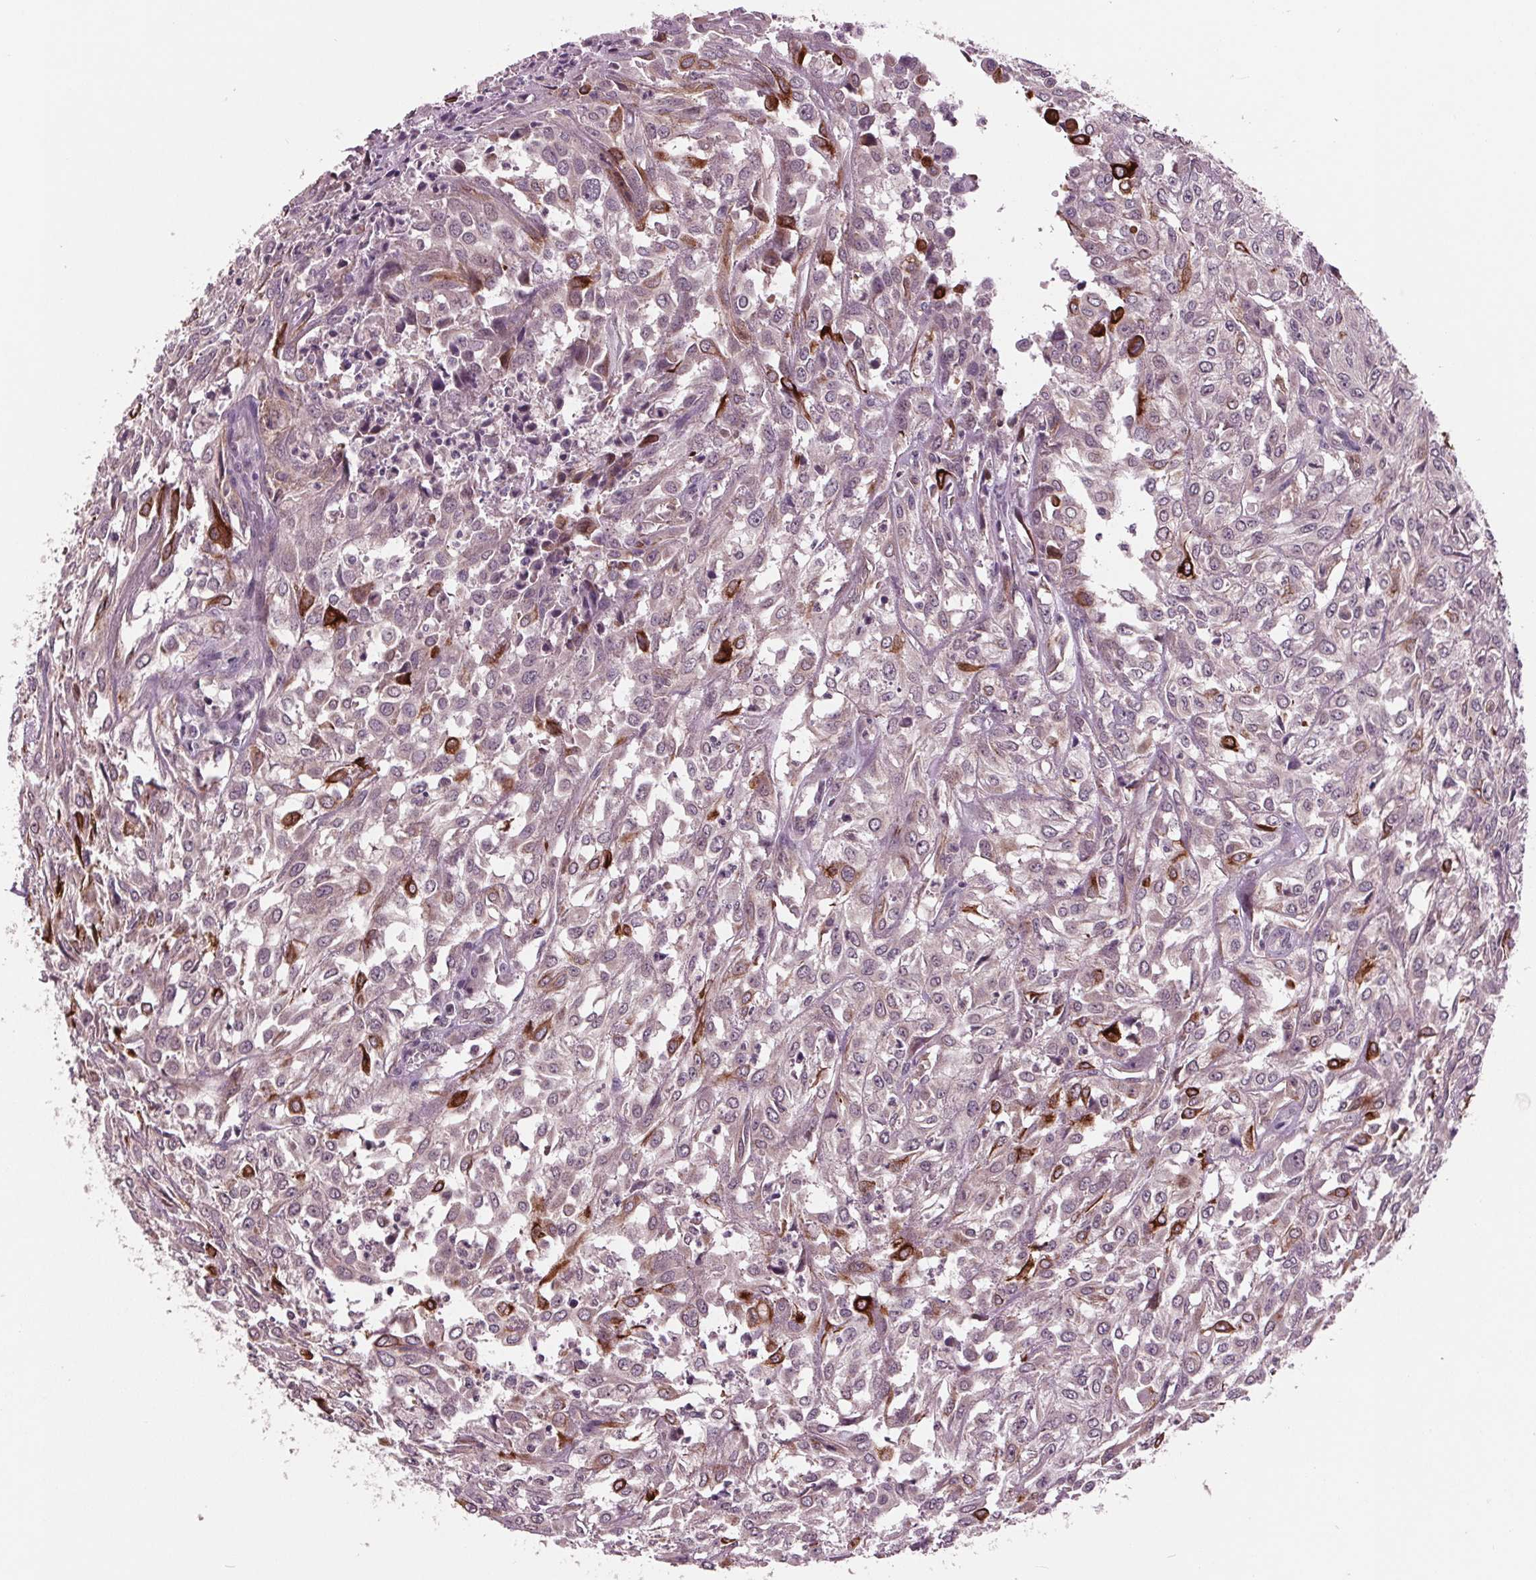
{"staining": {"intensity": "strong", "quantity": "<25%", "location": "cytoplasmic/membranous"}, "tissue": "urothelial cancer", "cell_type": "Tumor cells", "image_type": "cancer", "snomed": [{"axis": "morphology", "description": "Urothelial carcinoma, High grade"}, {"axis": "topography", "description": "Urinary bladder"}], "caption": "Brown immunohistochemical staining in urothelial cancer exhibits strong cytoplasmic/membranous positivity in about <25% of tumor cells.", "gene": "MAPK8", "patient": {"sex": "male", "age": 67}}